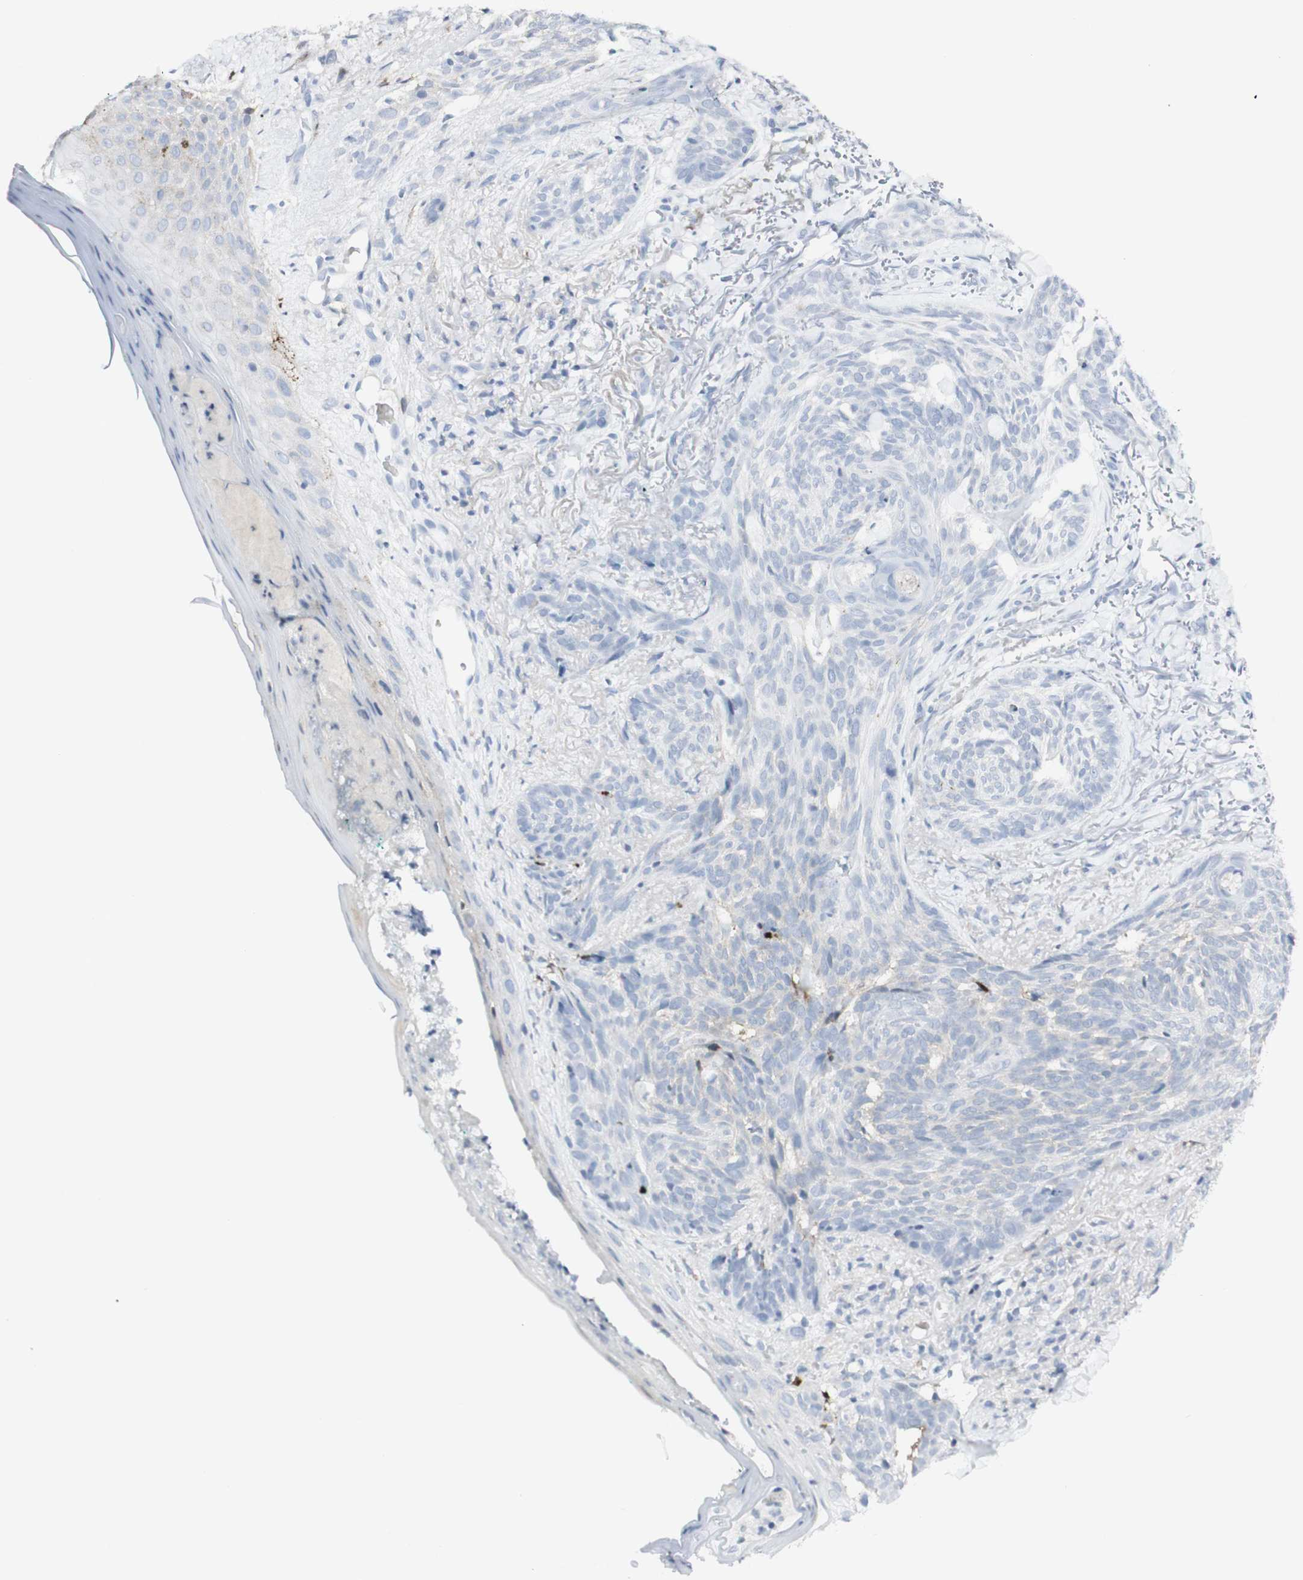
{"staining": {"intensity": "negative", "quantity": "none", "location": "none"}, "tissue": "skin cancer", "cell_type": "Tumor cells", "image_type": "cancer", "snomed": [{"axis": "morphology", "description": "Basal cell carcinoma"}, {"axis": "topography", "description": "Skin"}], "caption": "This is an immunohistochemistry (IHC) photomicrograph of human skin cancer (basal cell carcinoma). There is no positivity in tumor cells.", "gene": "MDK", "patient": {"sex": "male", "age": 43}}